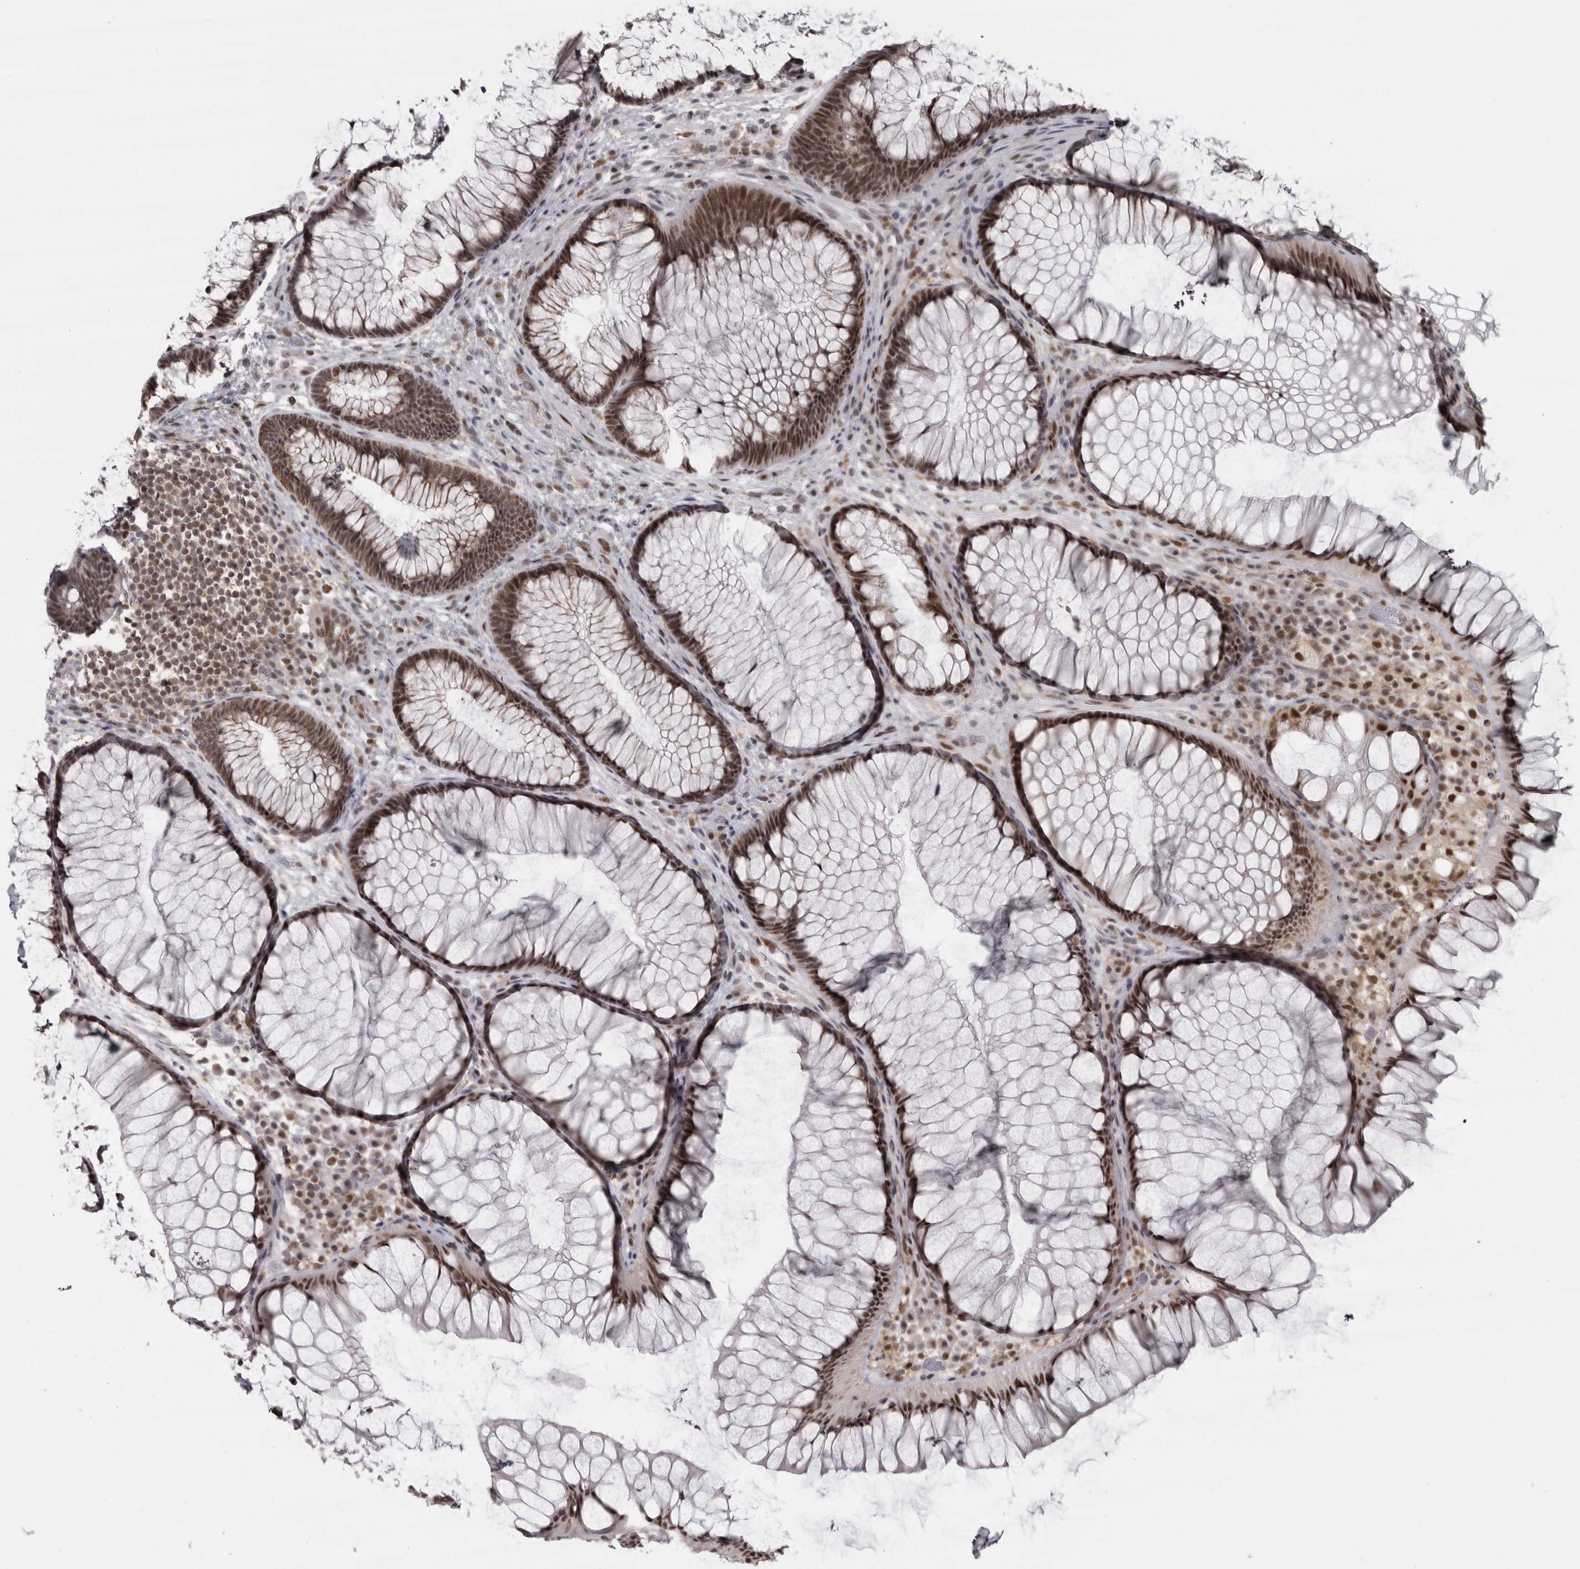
{"staining": {"intensity": "moderate", "quantity": ">75%", "location": "cytoplasmic/membranous,nuclear"}, "tissue": "rectum", "cell_type": "Glandular cells", "image_type": "normal", "snomed": [{"axis": "morphology", "description": "Normal tissue, NOS"}, {"axis": "topography", "description": "Rectum"}], "caption": "High-magnification brightfield microscopy of benign rectum stained with DAB (brown) and counterstained with hematoxylin (blue). glandular cells exhibit moderate cytoplasmic/membranous,nuclear expression is identified in about>75% of cells. The staining was performed using DAB (3,3'-diaminobenzidine), with brown indicating positive protein expression. Nuclei are stained blue with hematoxylin.", "gene": "MICU3", "patient": {"sex": "male", "age": 51}}